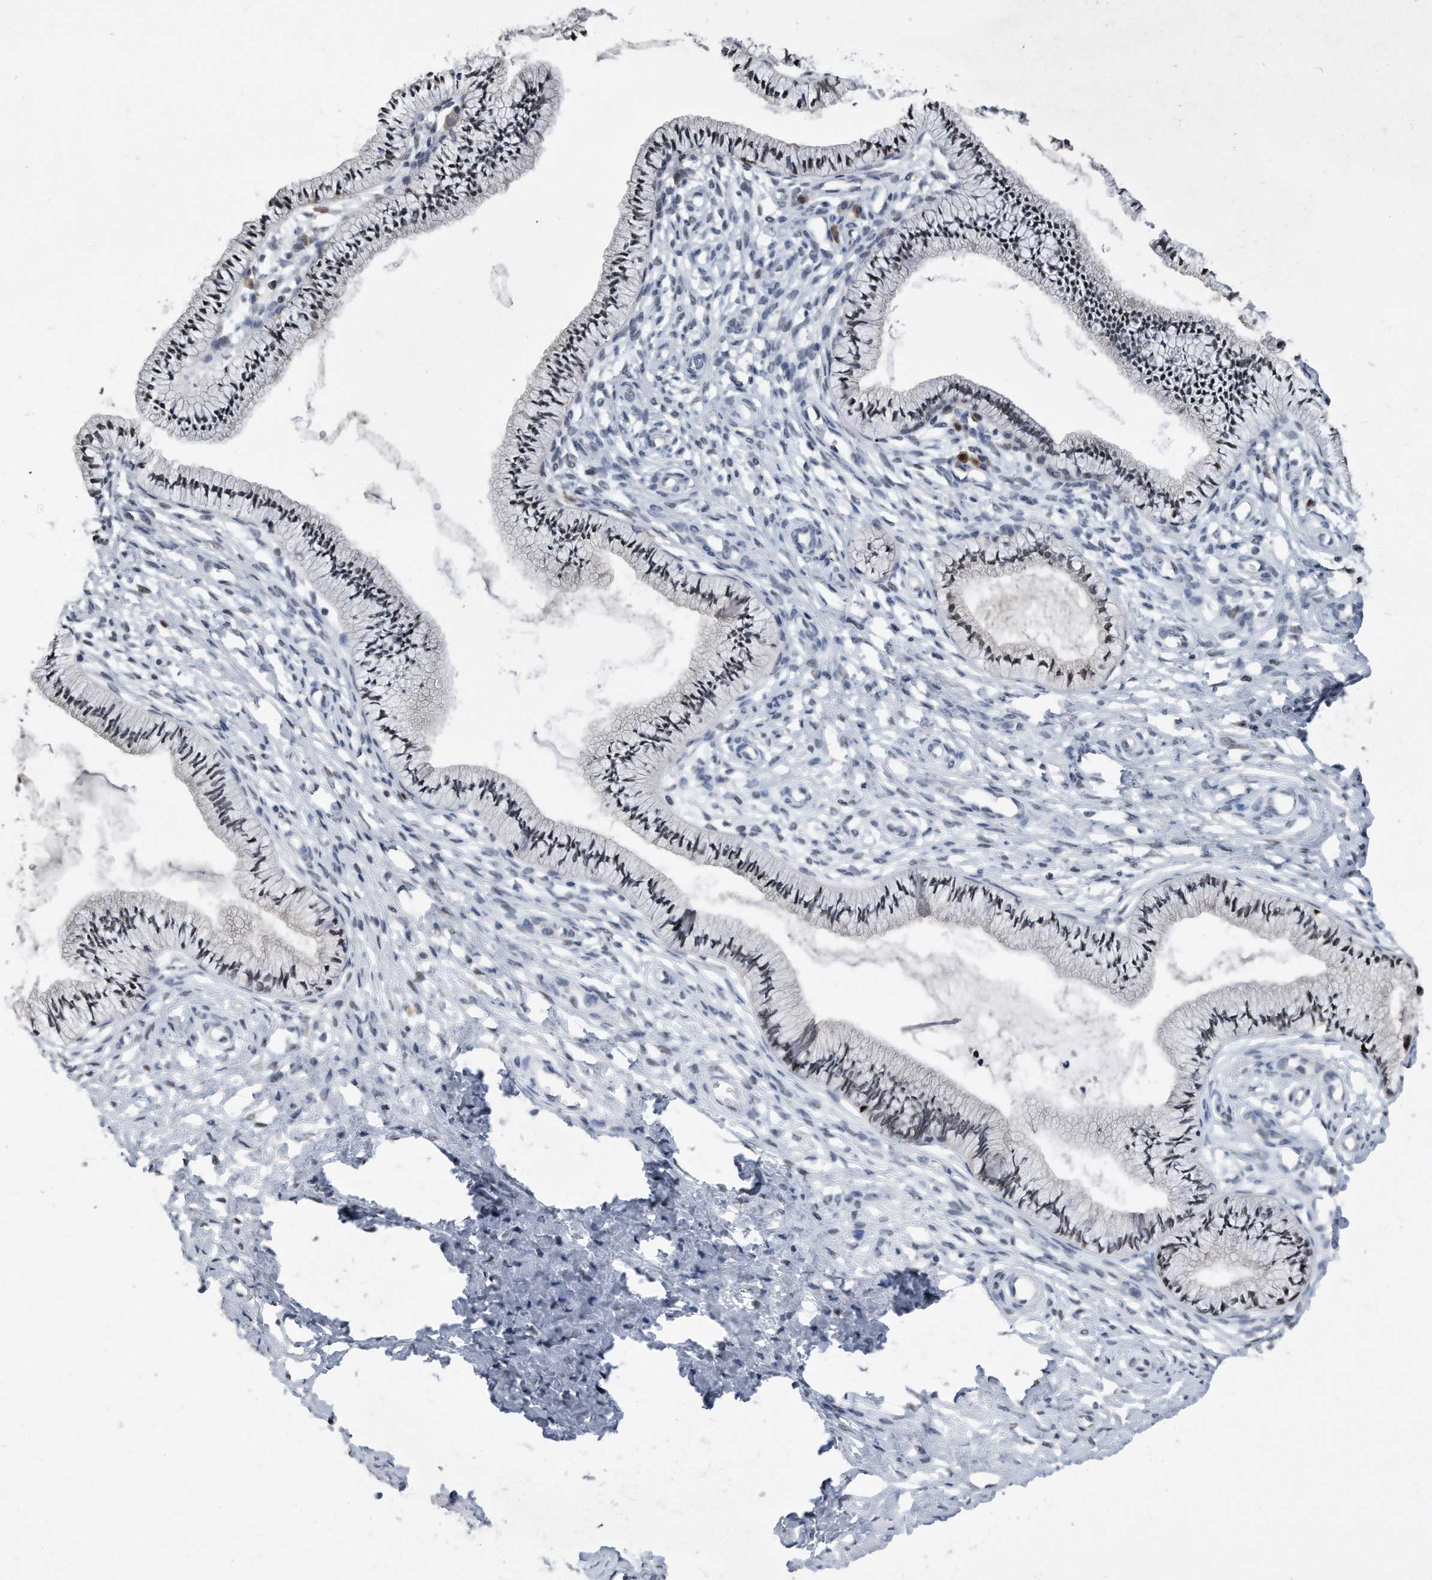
{"staining": {"intensity": "weak", "quantity": "25%-75%", "location": "nuclear"}, "tissue": "cervix", "cell_type": "Glandular cells", "image_type": "normal", "snomed": [{"axis": "morphology", "description": "Normal tissue, NOS"}, {"axis": "topography", "description": "Cervix"}], "caption": "Weak nuclear expression is appreciated in approximately 25%-75% of glandular cells in unremarkable cervix. (DAB (3,3'-diaminobenzidine) IHC, brown staining for protein, blue staining for nuclei).", "gene": "PCNA", "patient": {"sex": "female", "age": 36}}